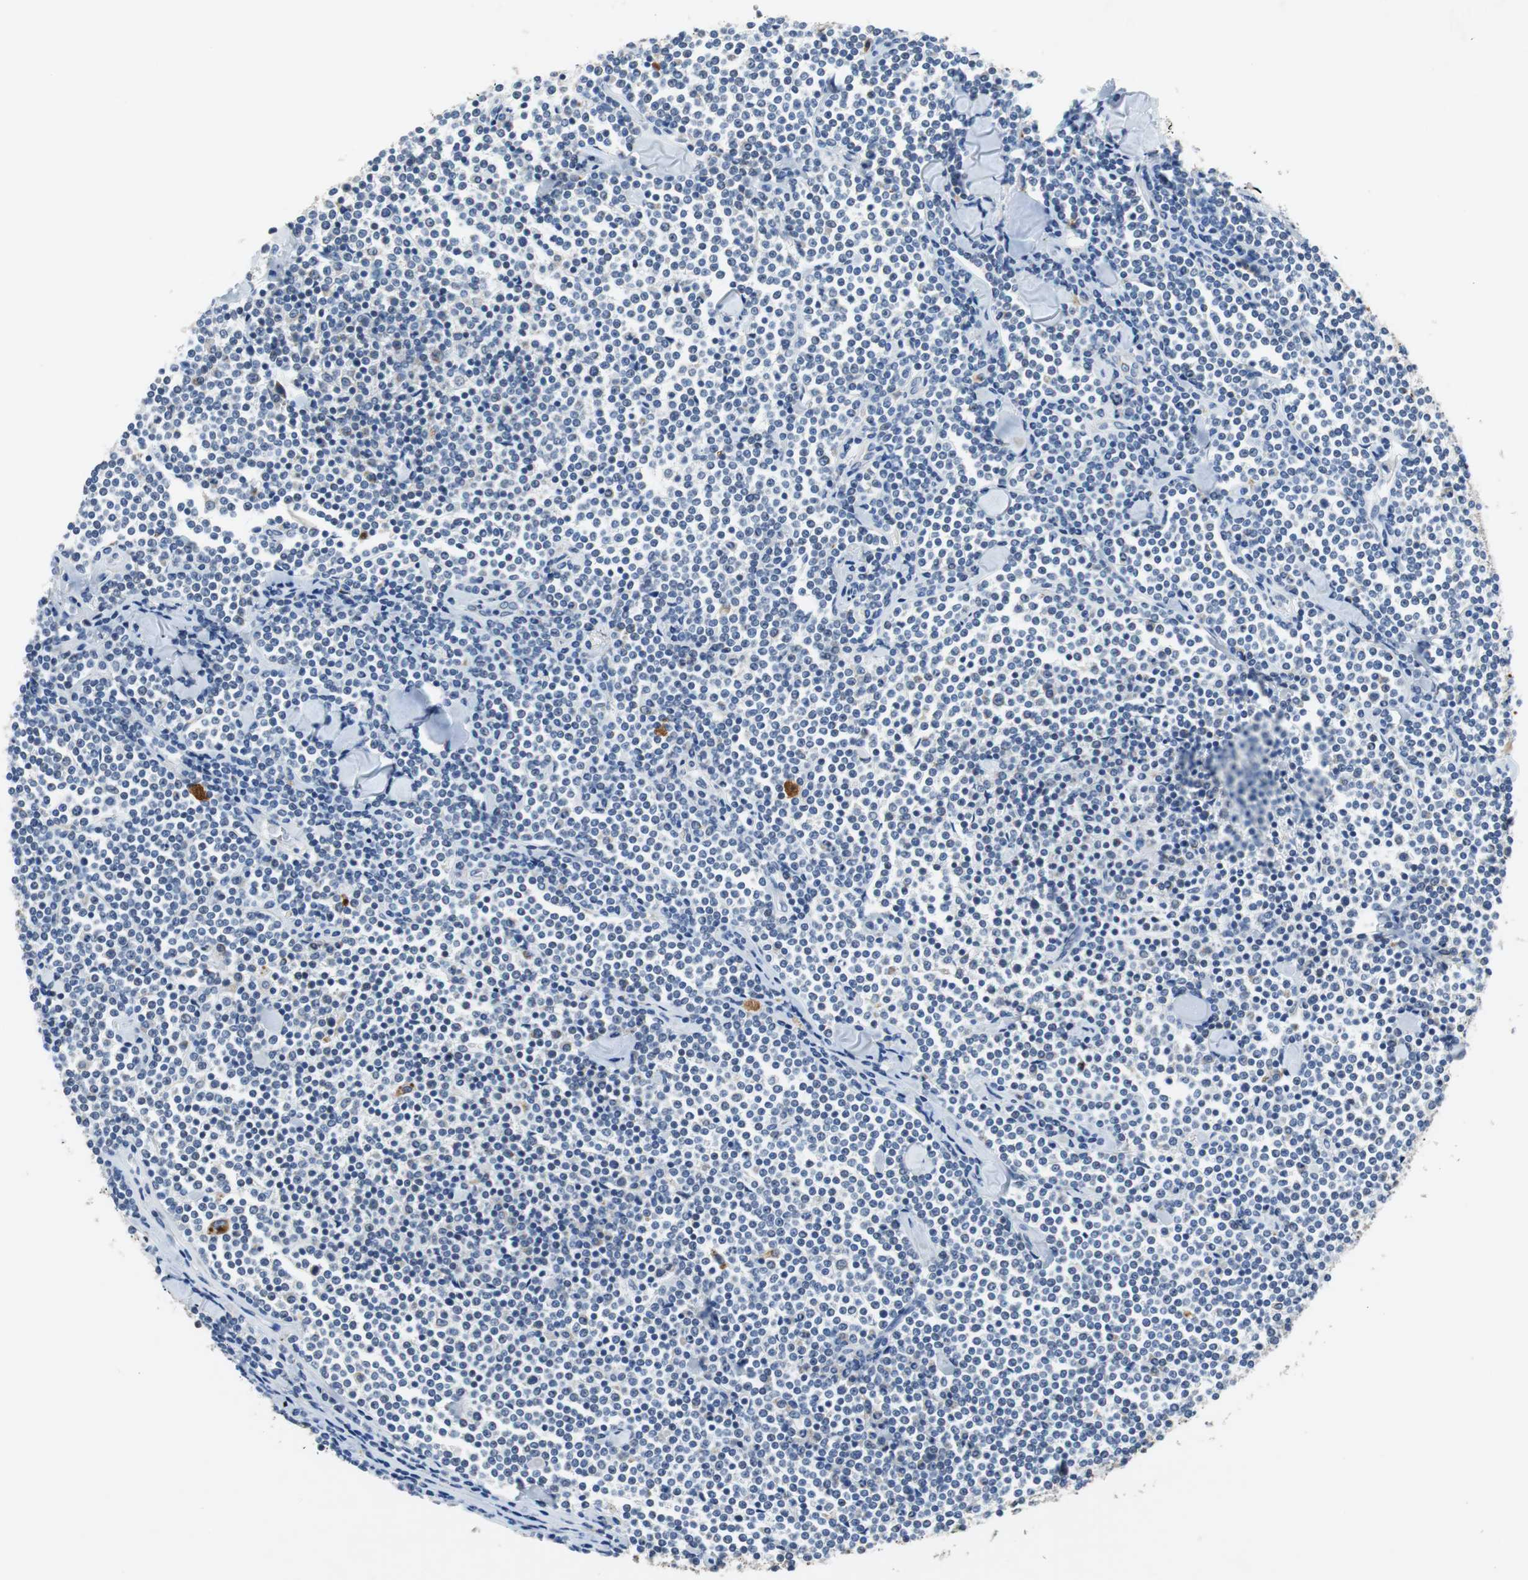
{"staining": {"intensity": "negative", "quantity": "none", "location": "none"}, "tissue": "lymphoma", "cell_type": "Tumor cells", "image_type": "cancer", "snomed": [{"axis": "morphology", "description": "Malignant lymphoma, non-Hodgkin's type, Low grade"}, {"axis": "topography", "description": "Soft tissue"}], "caption": "DAB (3,3'-diaminobenzidine) immunohistochemical staining of human lymphoma shows no significant staining in tumor cells.", "gene": "NLGN1", "patient": {"sex": "male", "age": 92}}